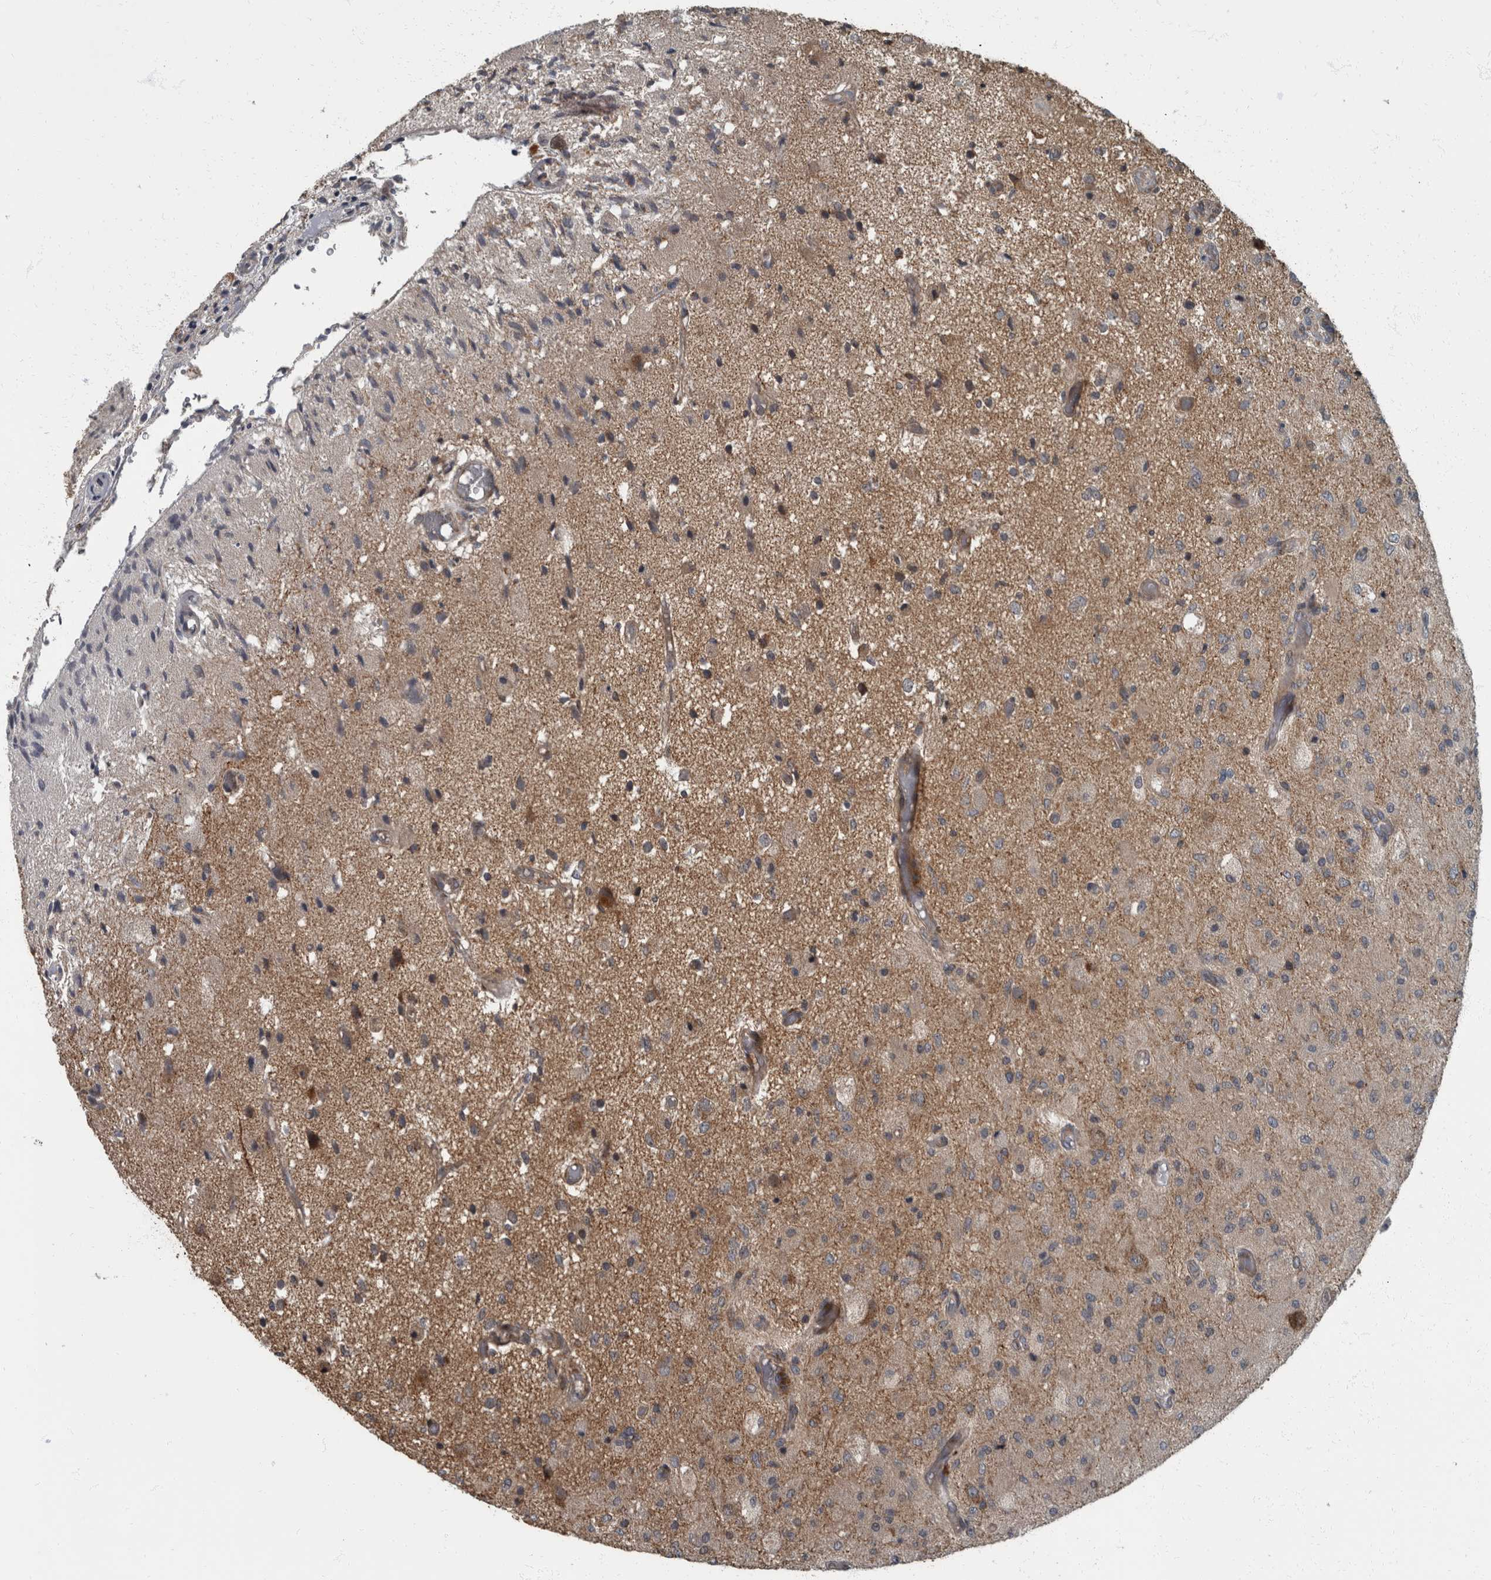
{"staining": {"intensity": "weak", "quantity": "<25%", "location": "cytoplasmic/membranous"}, "tissue": "glioma", "cell_type": "Tumor cells", "image_type": "cancer", "snomed": [{"axis": "morphology", "description": "Normal tissue, NOS"}, {"axis": "morphology", "description": "Glioma, malignant, High grade"}, {"axis": "topography", "description": "Cerebral cortex"}], "caption": "Protein analysis of glioma reveals no significant staining in tumor cells.", "gene": "RABGGTB", "patient": {"sex": "male", "age": 77}}